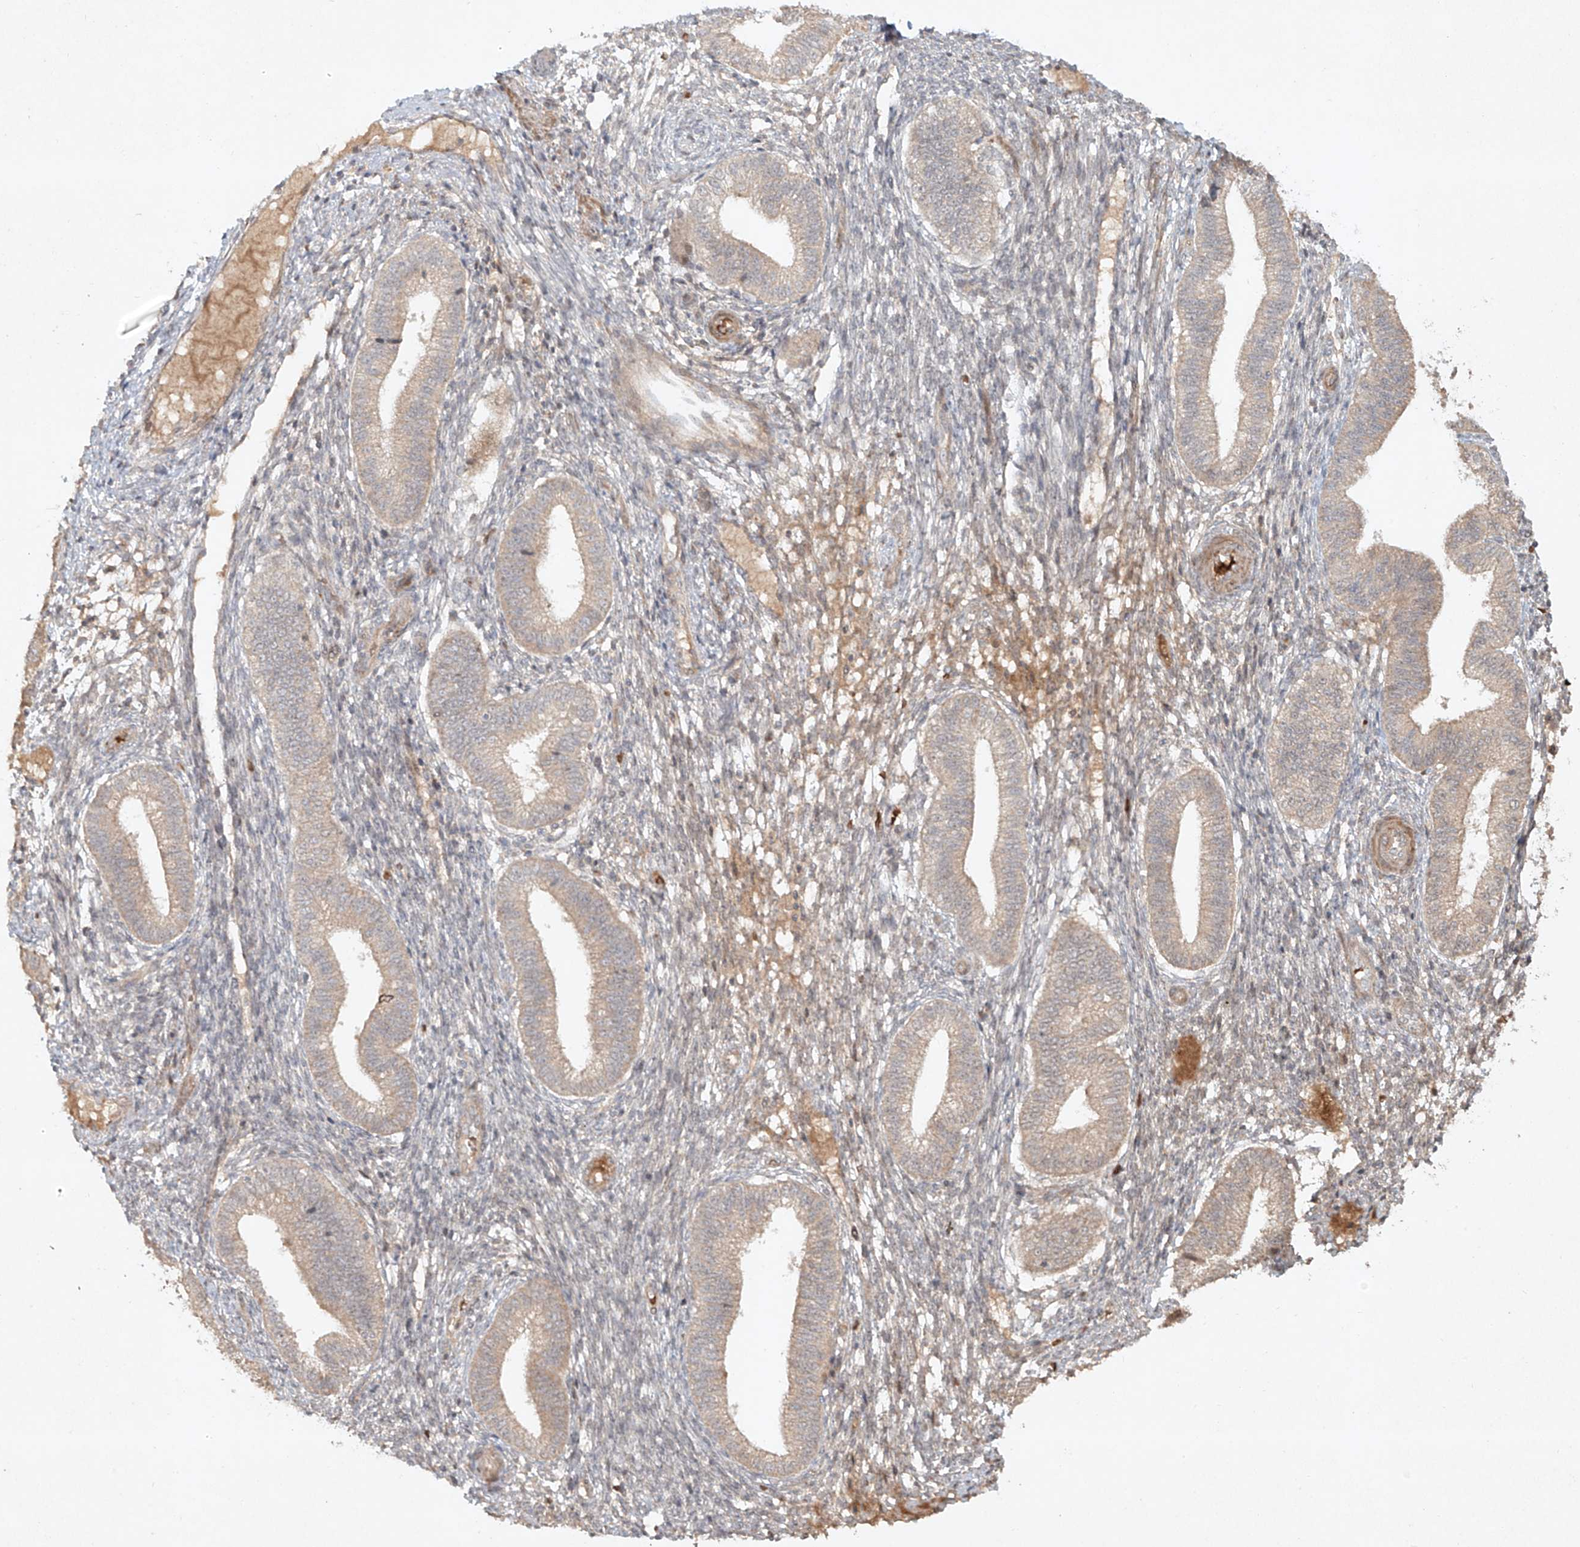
{"staining": {"intensity": "weak", "quantity": "<25%", "location": "cytoplasmic/membranous"}, "tissue": "endometrium", "cell_type": "Cells in endometrial stroma", "image_type": "normal", "snomed": [{"axis": "morphology", "description": "Normal tissue, NOS"}, {"axis": "topography", "description": "Endometrium"}], "caption": "Immunohistochemistry of normal endometrium shows no staining in cells in endometrial stroma.", "gene": "CYYR1", "patient": {"sex": "female", "age": 39}}